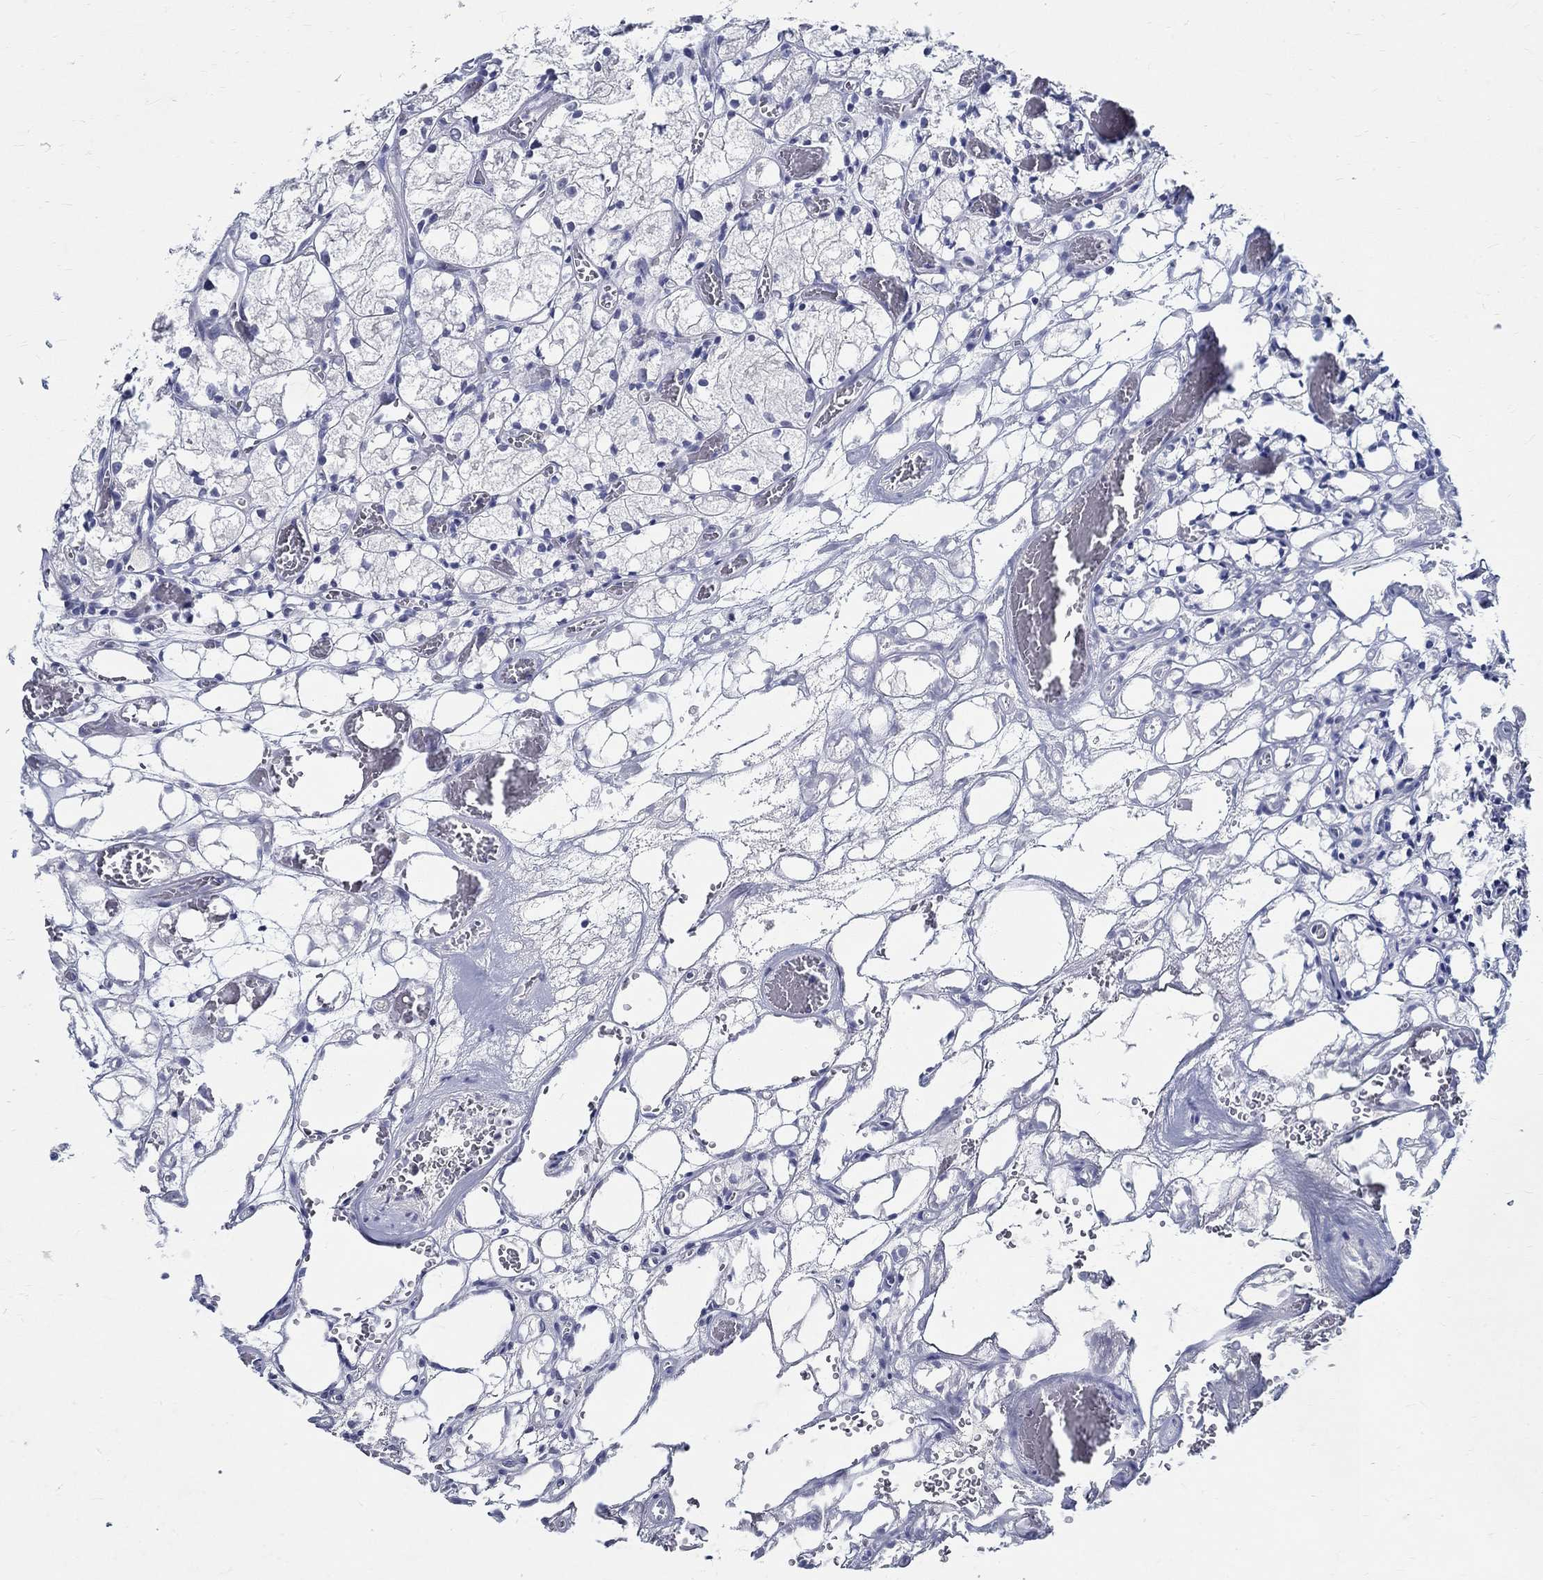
{"staining": {"intensity": "negative", "quantity": "none", "location": "none"}, "tissue": "renal cancer", "cell_type": "Tumor cells", "image_type": "cancer", "snomed": [{"axis": "morphology", "description": "Adenocarcinoma, NOS"}, {"axis": "topography", "description": "Kidney"}], "caption": "Image shows no protein staining in tumor cells of adenocarcinoma (renal) tissue.", "gene": "CETN1", "patient": {"sex": "female", "age": 69}}